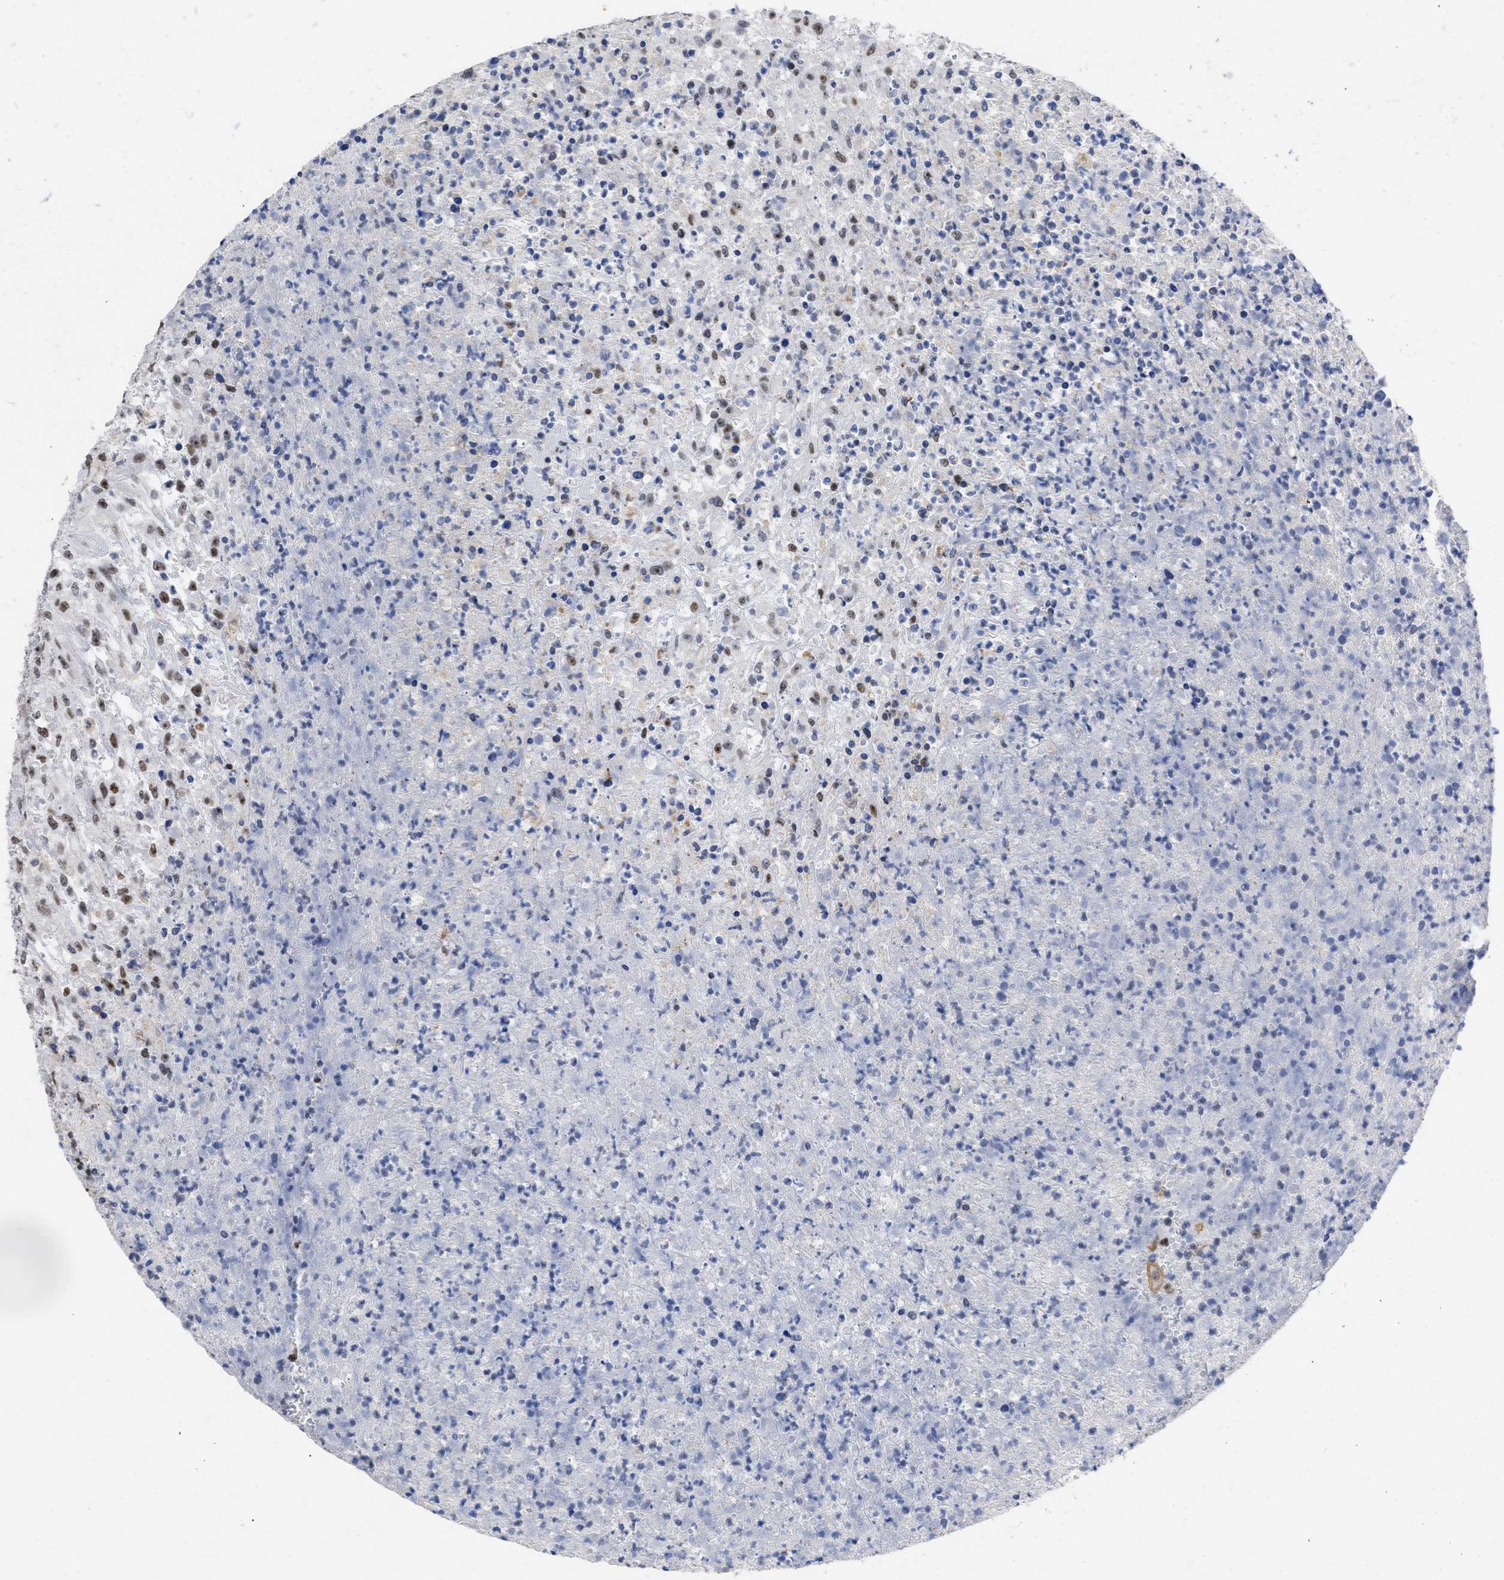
{"staining": {"intensity": "moderate", "quantity": ">75%", "location": "nuclear"}, "tissue": "urothelial cancer", "cell_type": "Tumor cells", "image_type": "cancer", "snomed": [{"axis": "morphology", "description": "Urothelial carcinoma, High grade"}, {"axis": "topography", "description": "Urinary bladder"}], "caption": "Urothelial cancer stained for a protein reveals moderate nuclear positivity in tumor cells.", "gene": "DDX41", "patient": {"sex": "male", "age": 46}}